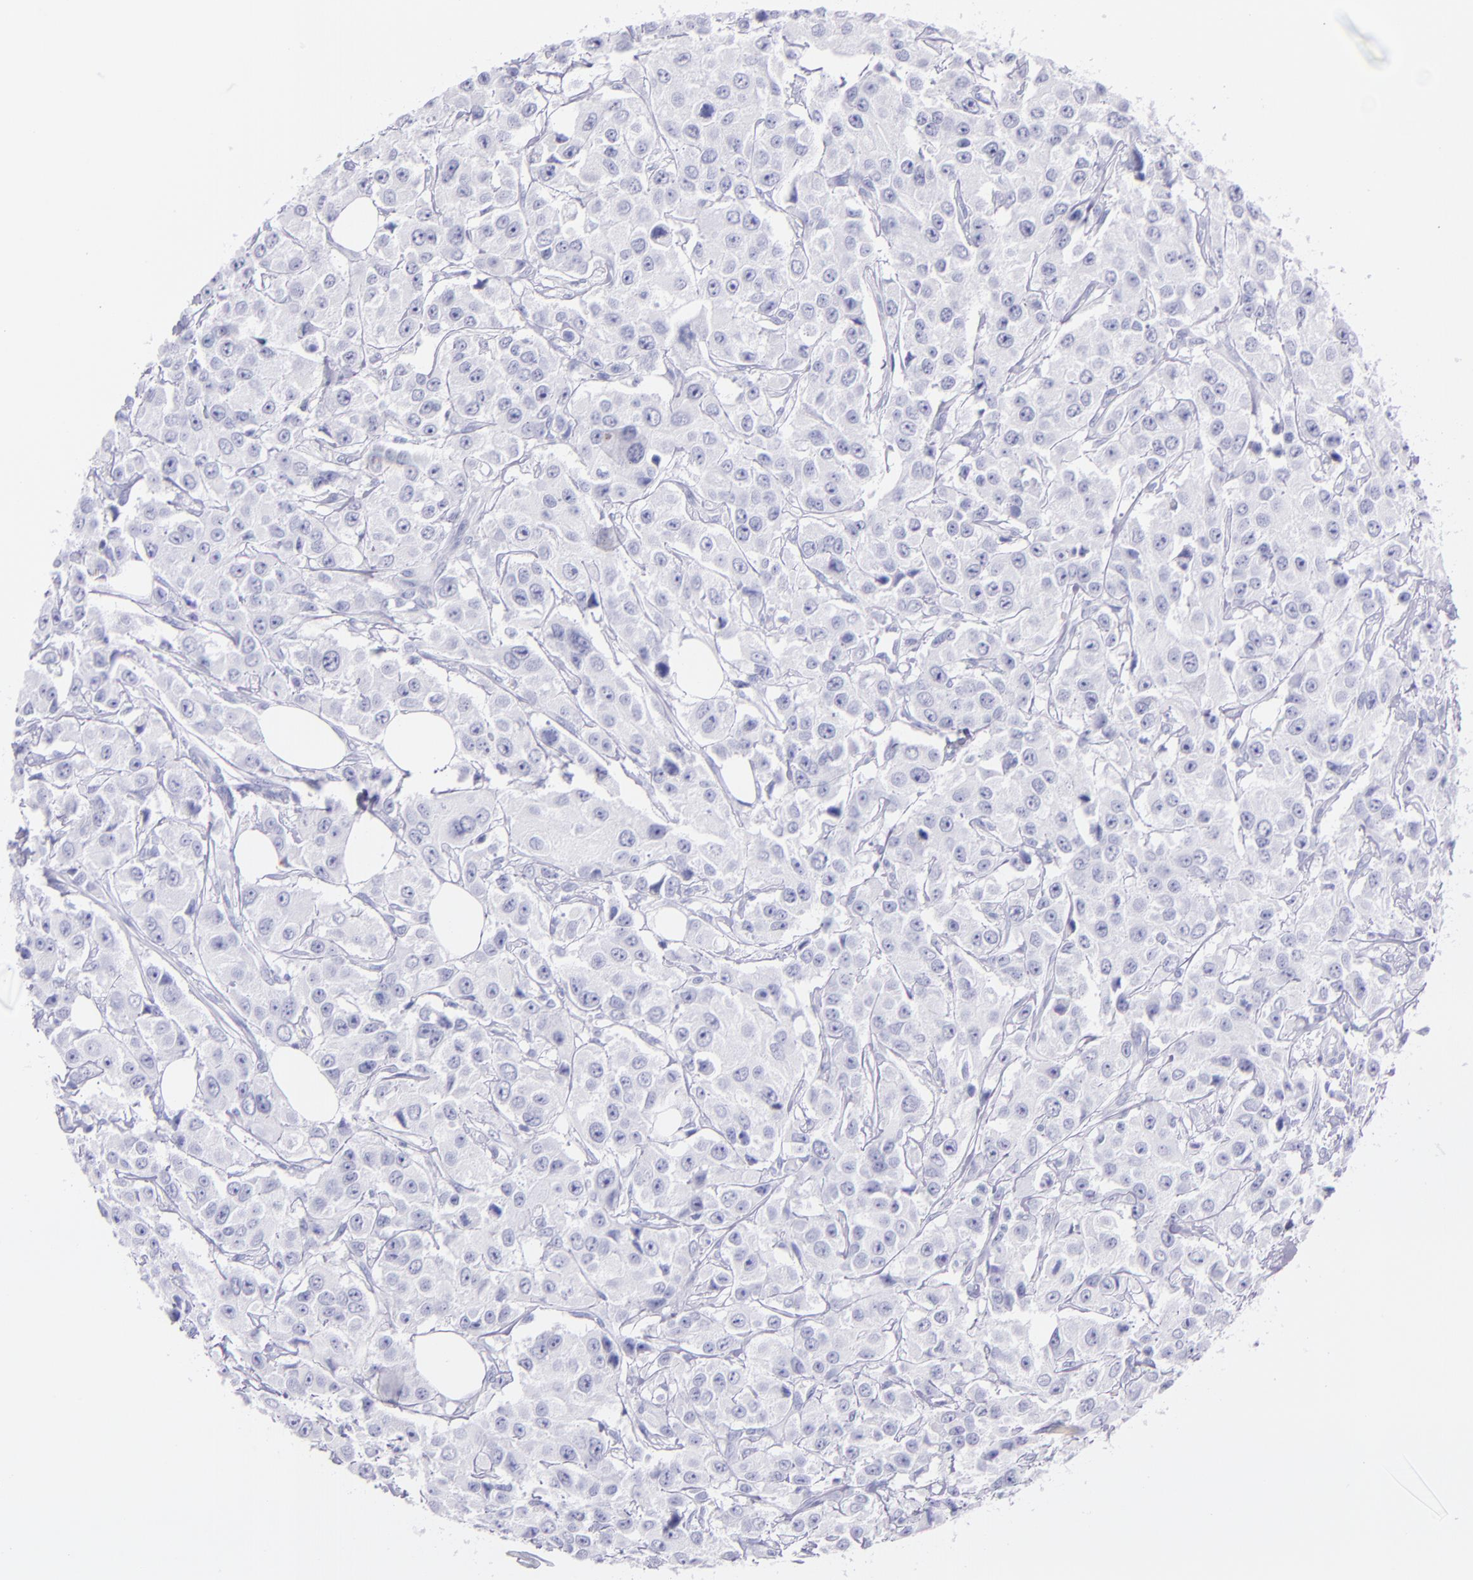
{"staining": {"intensity": "negative", "quantity": "none", "location": "none"}, "tissue": "breast cancer", "cell_type": "Tumor cells", "image_type": "cancer", "snomed": [{"axis": "morphology", "description": "Duct carcinoma"}, {"axis": "topography", "description": "Breast"}], "caption": "An immunohistochemistry (IHC) photomicrograph of breast cancer (invasive ductal carcinoma) is shown. There is no staining in tumor cells of breast cancer (invasive ductal carcinoma). (Immunohistochemistry (ihc), brightfield microscopy, high magnification).", "gene": "SFTPA2", "patient": {"sex": "female", "age": 58}}